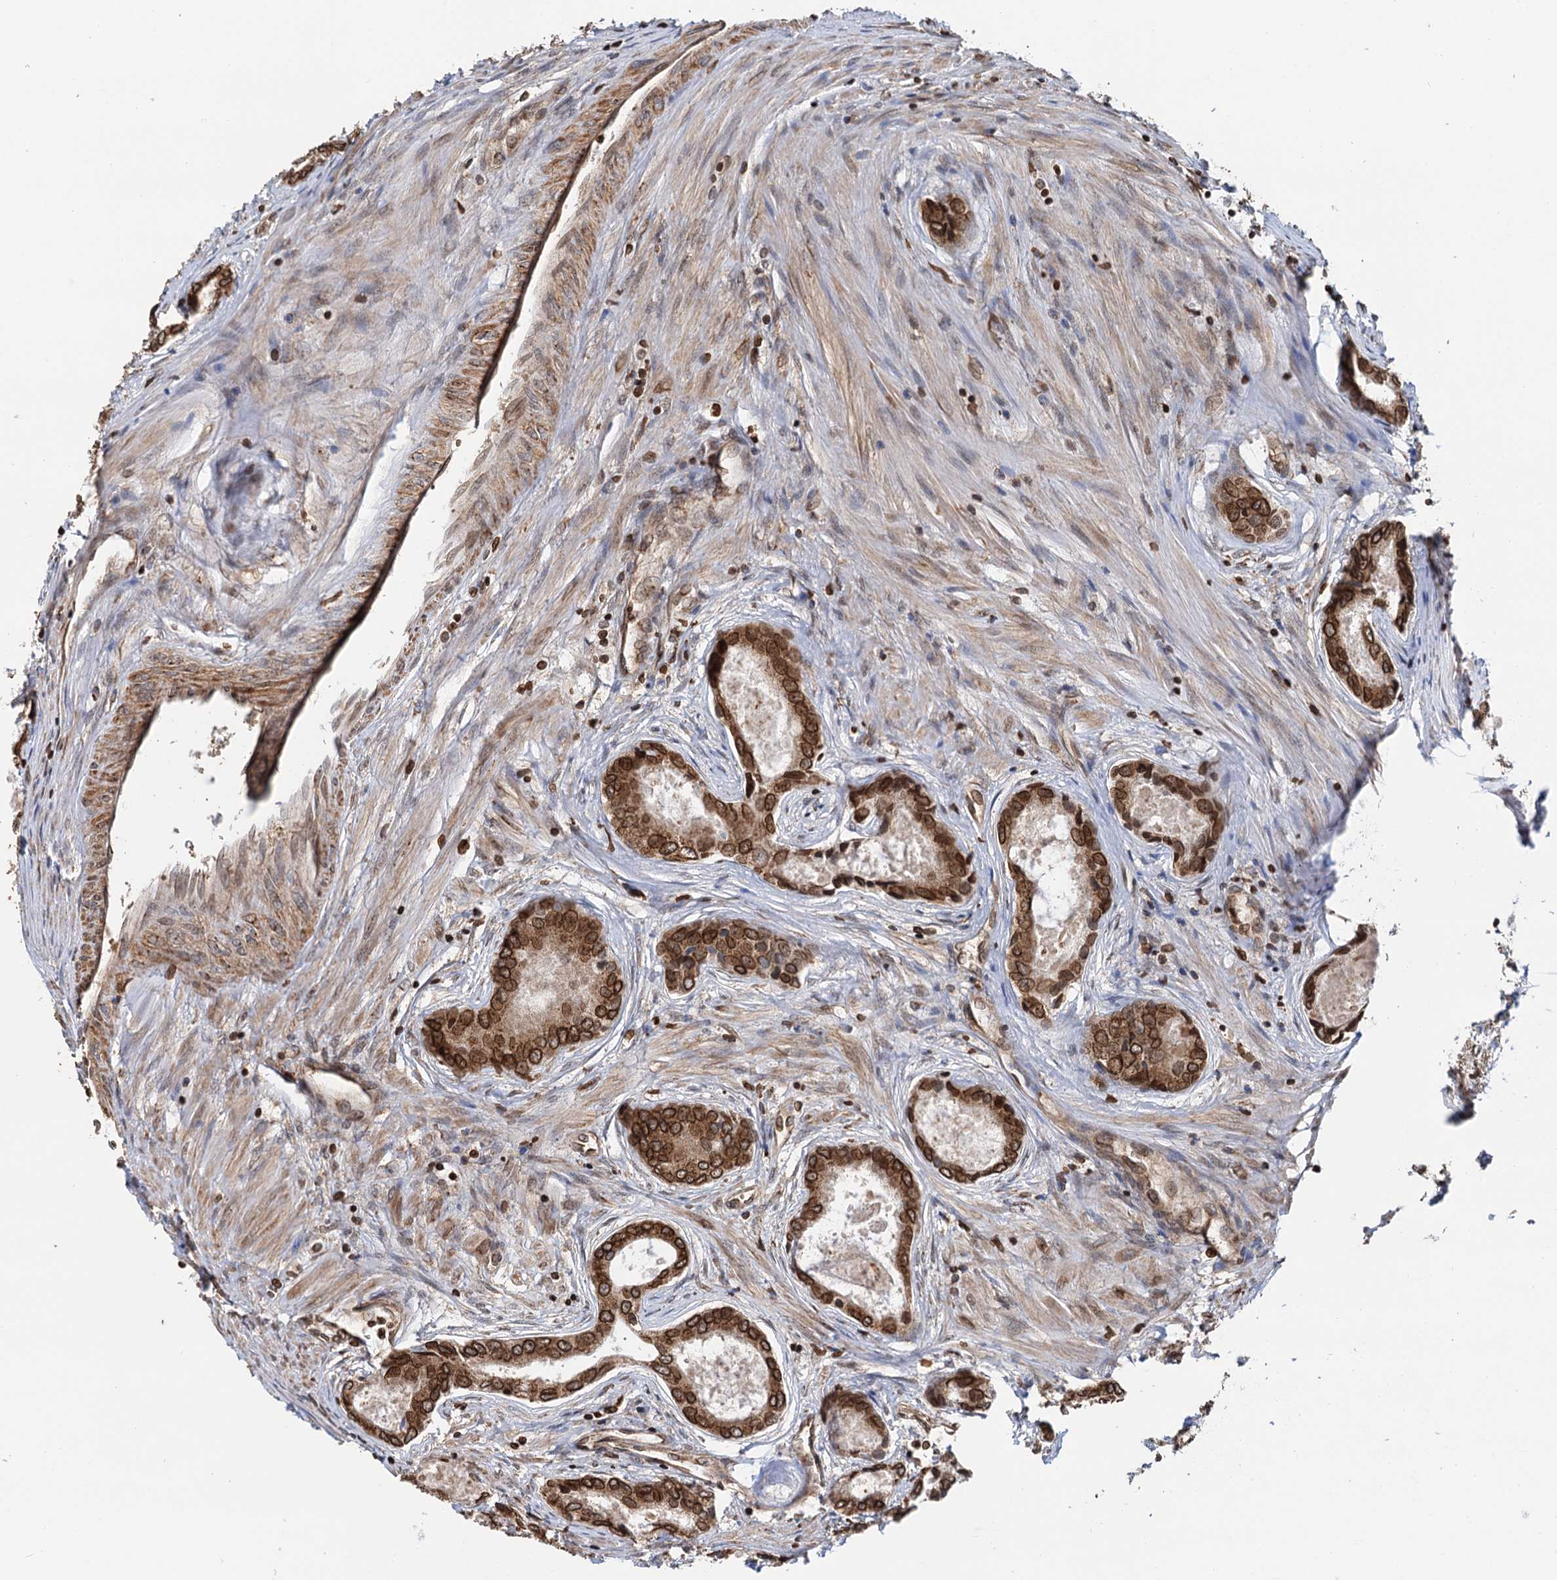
{"staining": {"intensity": "moderate", "quantity": ">75%", "location": "cytoplasmic/membranous,nuclear"}, "tissue": "prostate cancer", "cell_type": "Tumor cells", "image_type": "cancer", "snomed": [{"axis": "morphology", "description": "Adenocarcinoma, Low grade"}, {"axis": "topography", "description": "Prostate"}], "caption": "Low-grade adenocarcinoma (prostate) stained with a protein marker displays moderate staining in tumor cells.", "gene": "ZC3H13", "patient": {"sex": "male", "age": 68}}